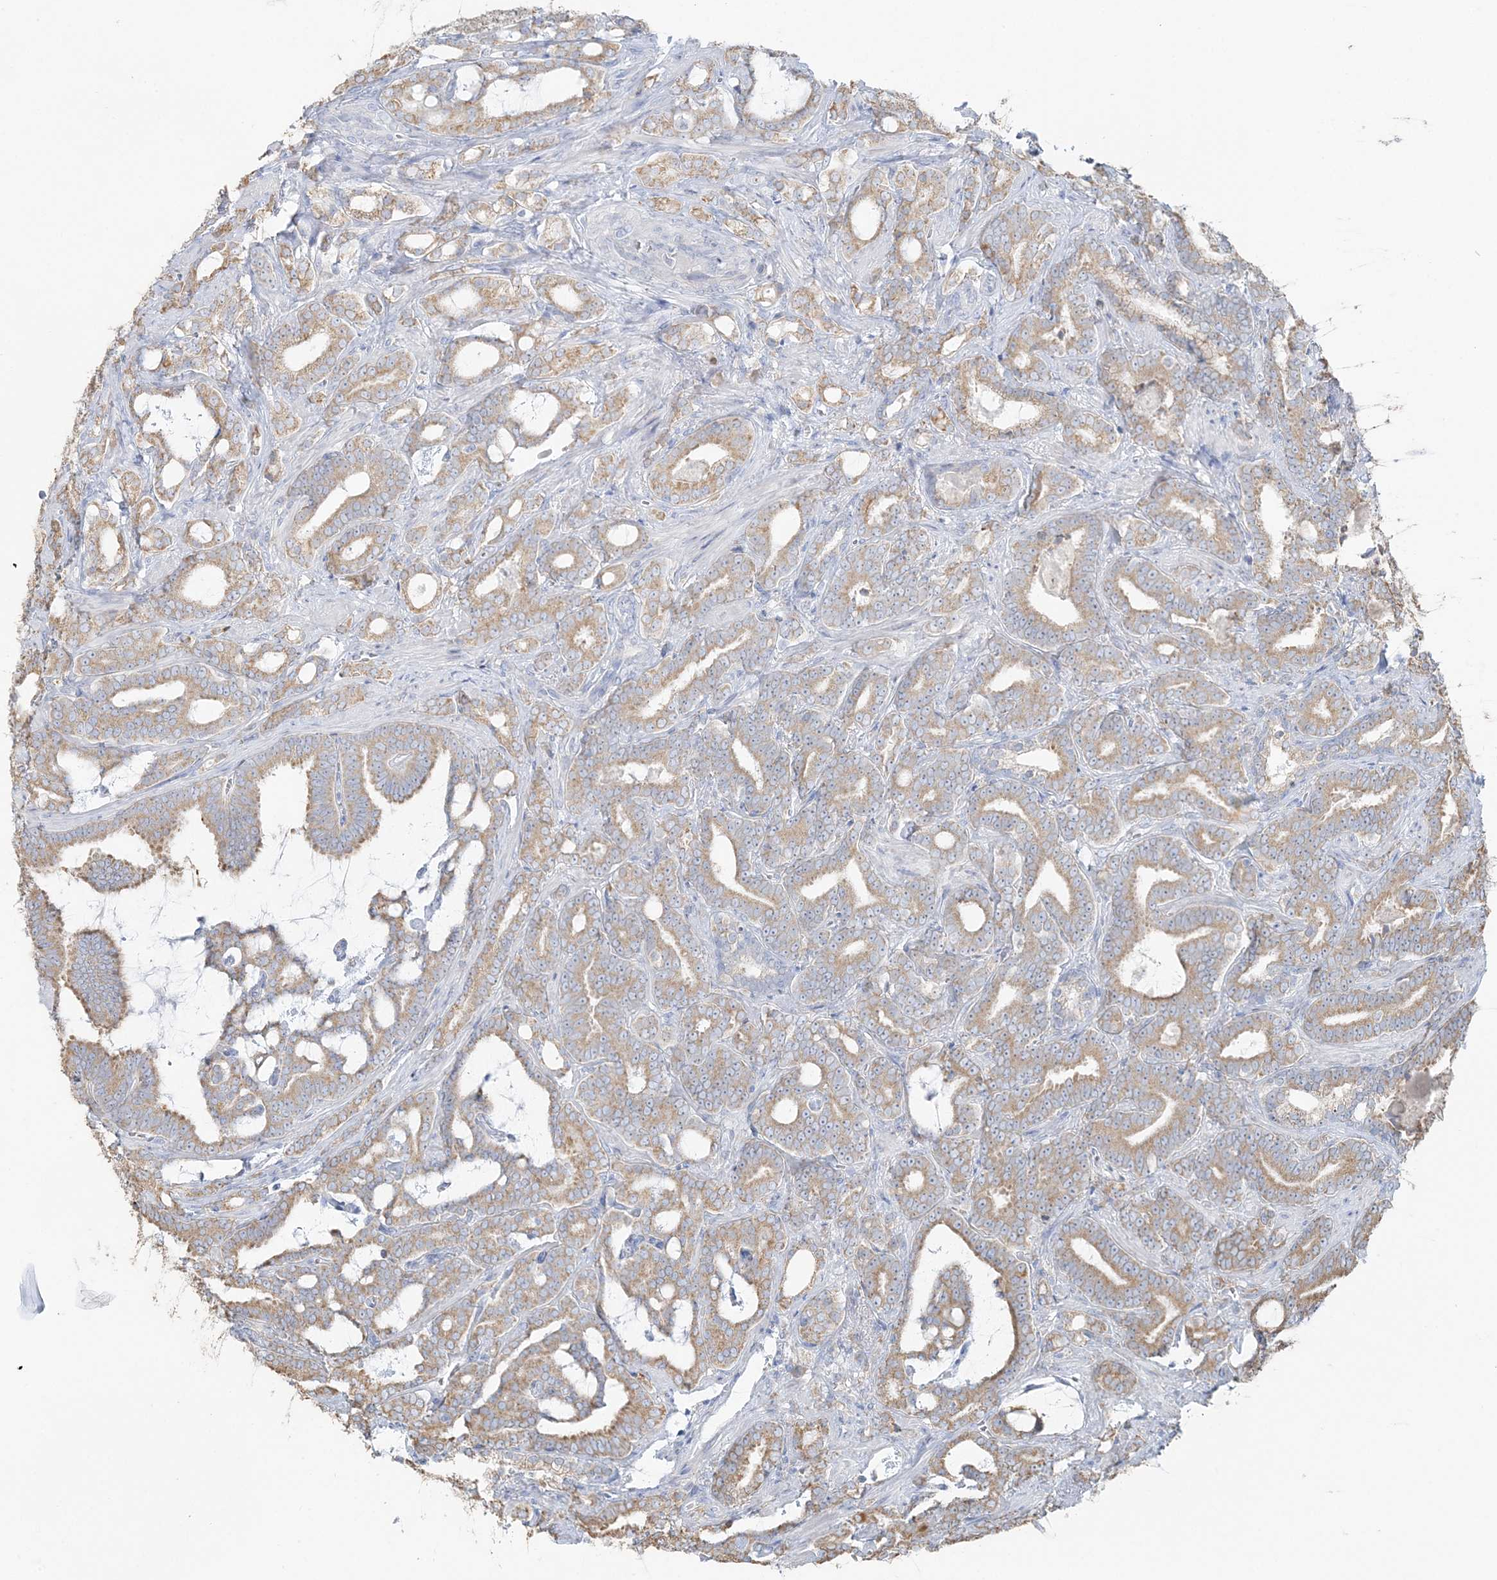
{"staining": {"intensity": "moderate", "quantity": ">75%", "location": "cytoplasmic/membranous"}, "tissue": "prostate cancer", "cell_type": "Tumor cells", "image_type": "cancer", "snomed": [{"axis": "morphology", "description": "Adenocarcinoma, High grade"}, {"axis": "topography", "description": "Prostate and seminal vesicle, NOS"}], "caption": "Human adenocarcinoma (high-grade) (prostate) stained with a protein marker shows moderate staining in tumor cells.", "gene": "TBC1D5", "patient": {"sex": "male", "age": 67}}